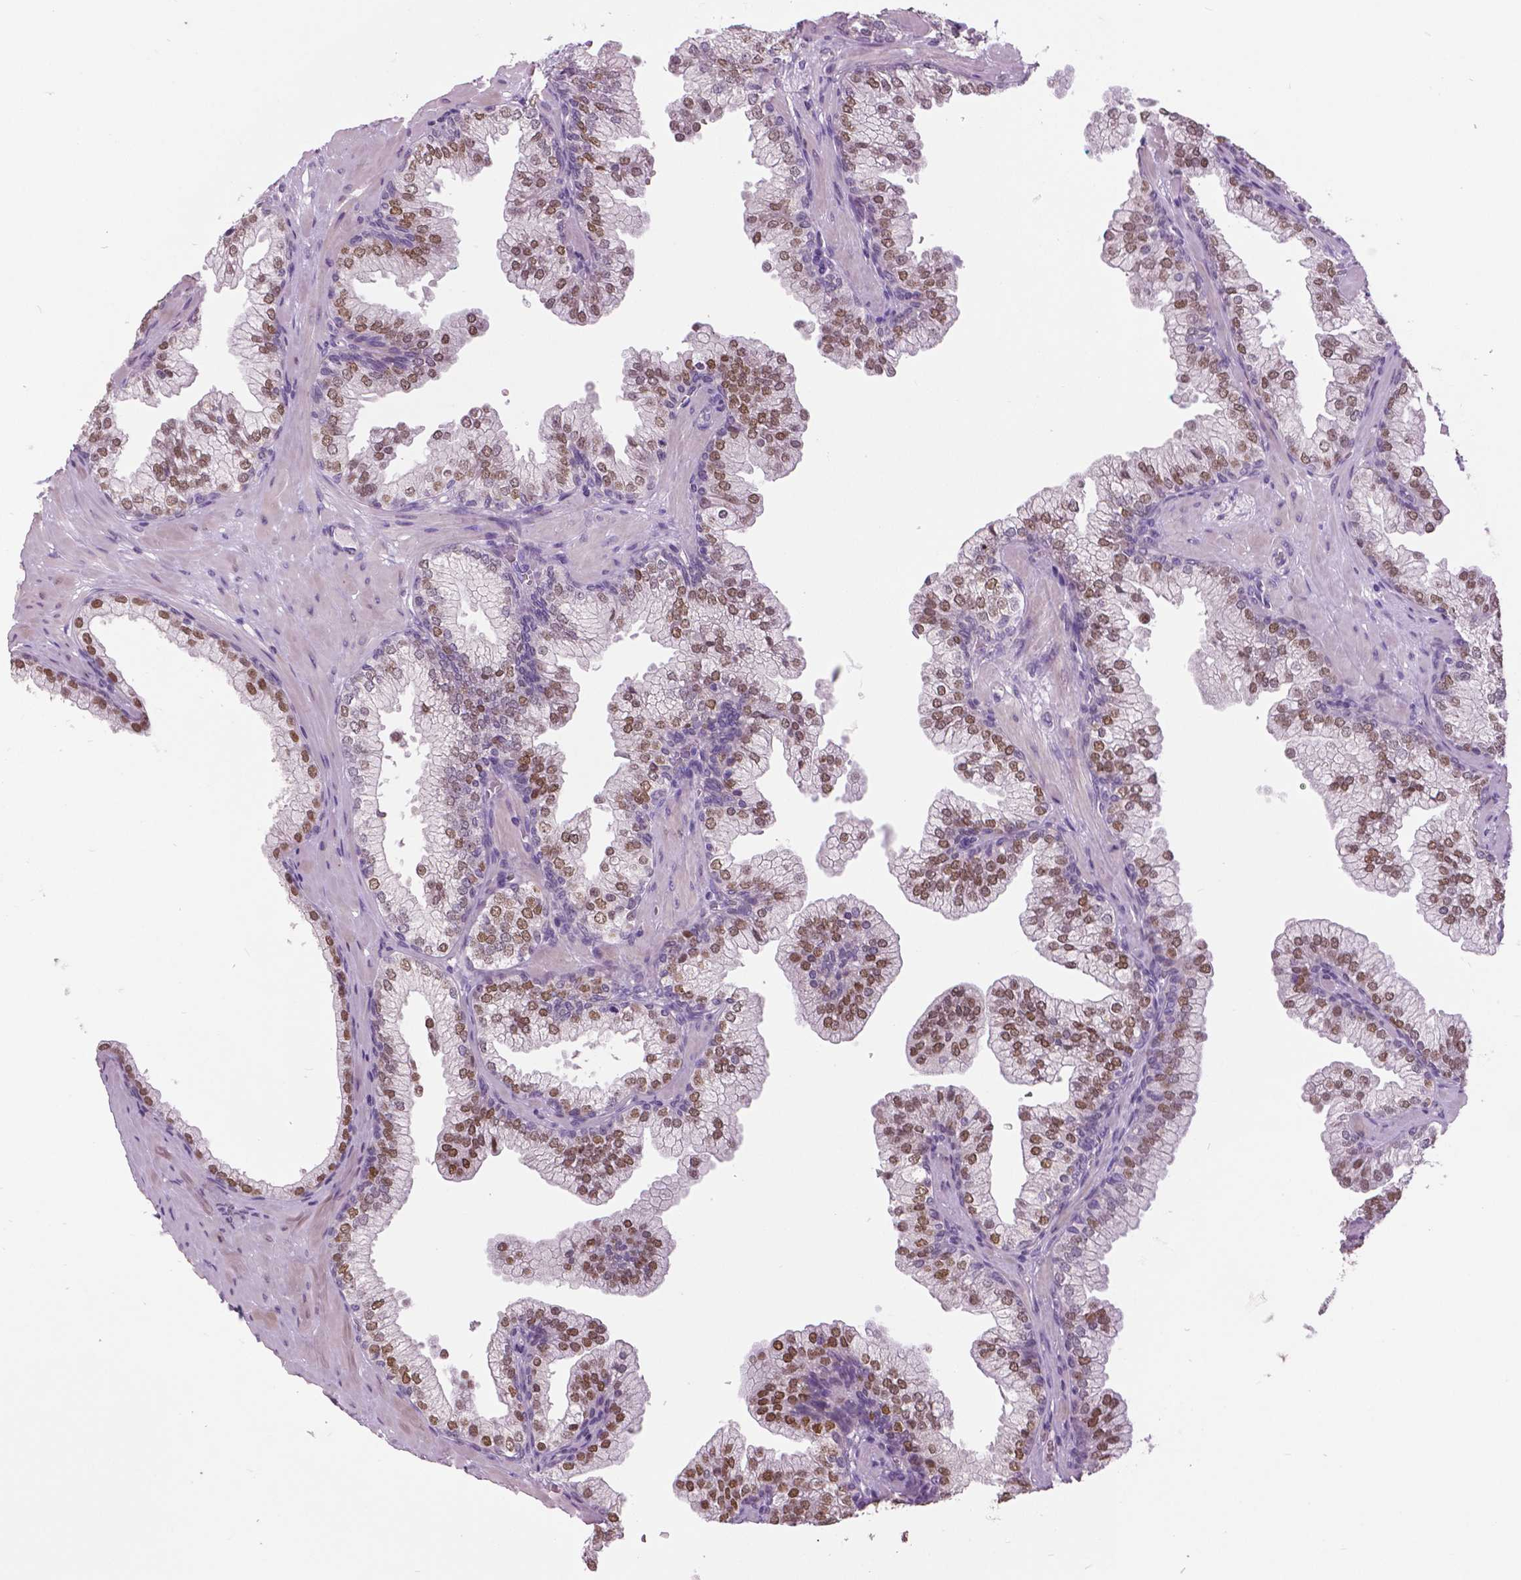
{"staining": {"intensity": "moderate", "quantity": "25%-75%", "location": "nuclear"}, "tissue": "prostate", "cell_type": "Glandular cells", "image_type": "normal", "snomed": [{"axis": "morphology", "description": "Normal tissue, NOS"}, {"axis": "topography", "description": "Prostate"}, {"axis": "topography", "description": "Peripheral nerve tissue"}], "caption": "Prostate stained with immunohistochemistry displays moderate nuclear staining in approximately 25%-75% of glandular cells.", "gene": "FOXA1", "patient": {"sex": "male", "age": 61}}